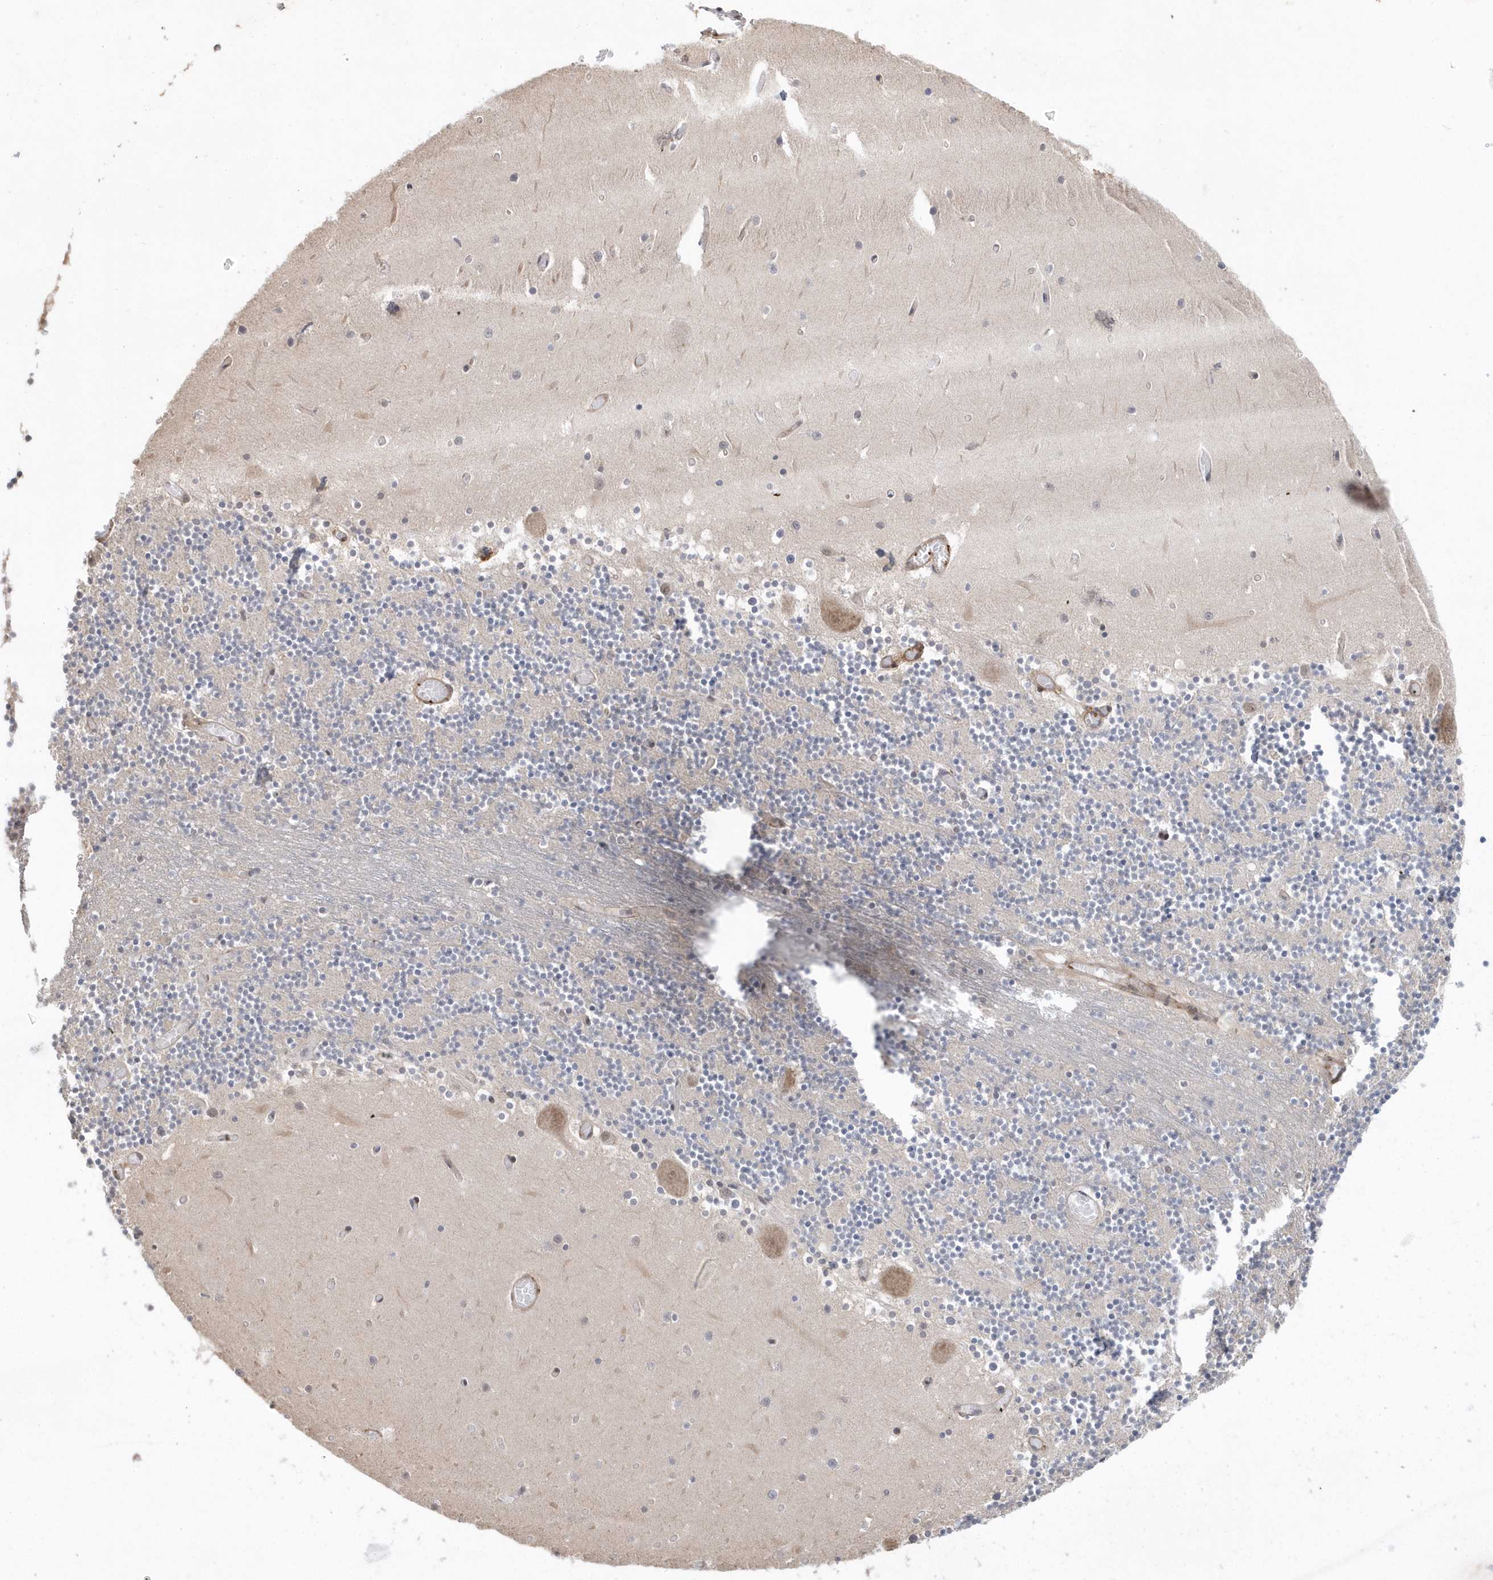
{"staining": {"intensity": "negative", "quantity": "none", "location": "none"}, "tissue": "cerebellum", "cell_type": "Cells in granular layer", "image_type": "normal", "snomed": [{"axis": "morphology", "description": "Normal tissue, NOS"}, {"axis": "topography", "description": "Cerebellum"}], "caption": "Immunohistochemistry (IHC) of benign cerebellum reveals no expression in cells in granular layer. (DAB (3,3'-diaminobenzidine) immunohistochemistry, high magnification).", "gene": "CRIP3", "patient": {"sex": "female", "age": 28}}